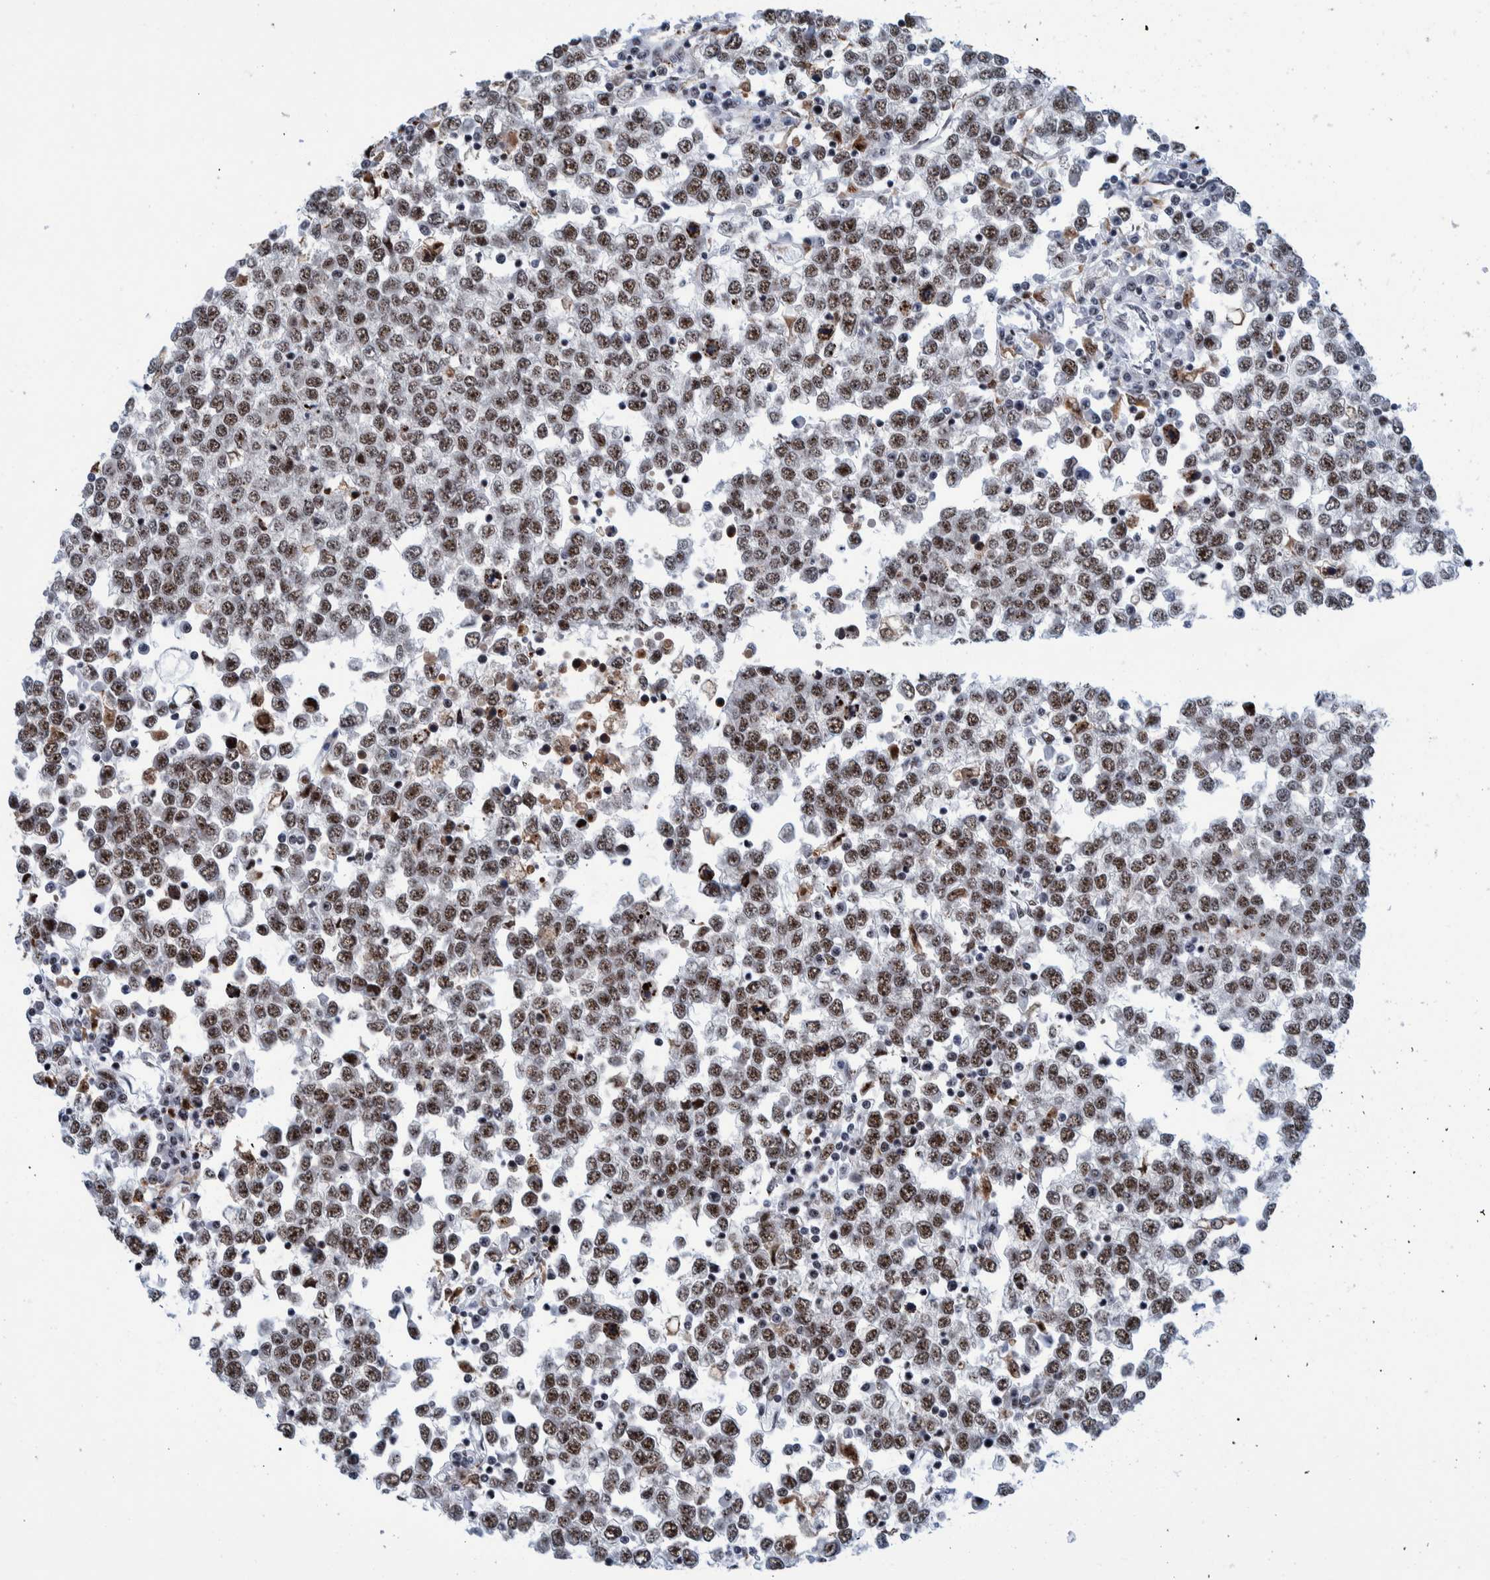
{"staining": {"intensity": "moderate", "quantity": ">75%", "location": "nuclear"}, "tissue": "testis cancer", "cell_type": "Tumor cells", "image_type": "cancer", "snomed": [{"axis": "morphology", "description": "Seminoma, NOS"}, {"axis": "topography", "description": "Testis"}], "caption": "Testis cancer (seminoma) stained with a protein marker exhibits moderate staining in tumor cells.", "gene": "EFTUD2", "patient": {"sex": "male", "age": 65}}